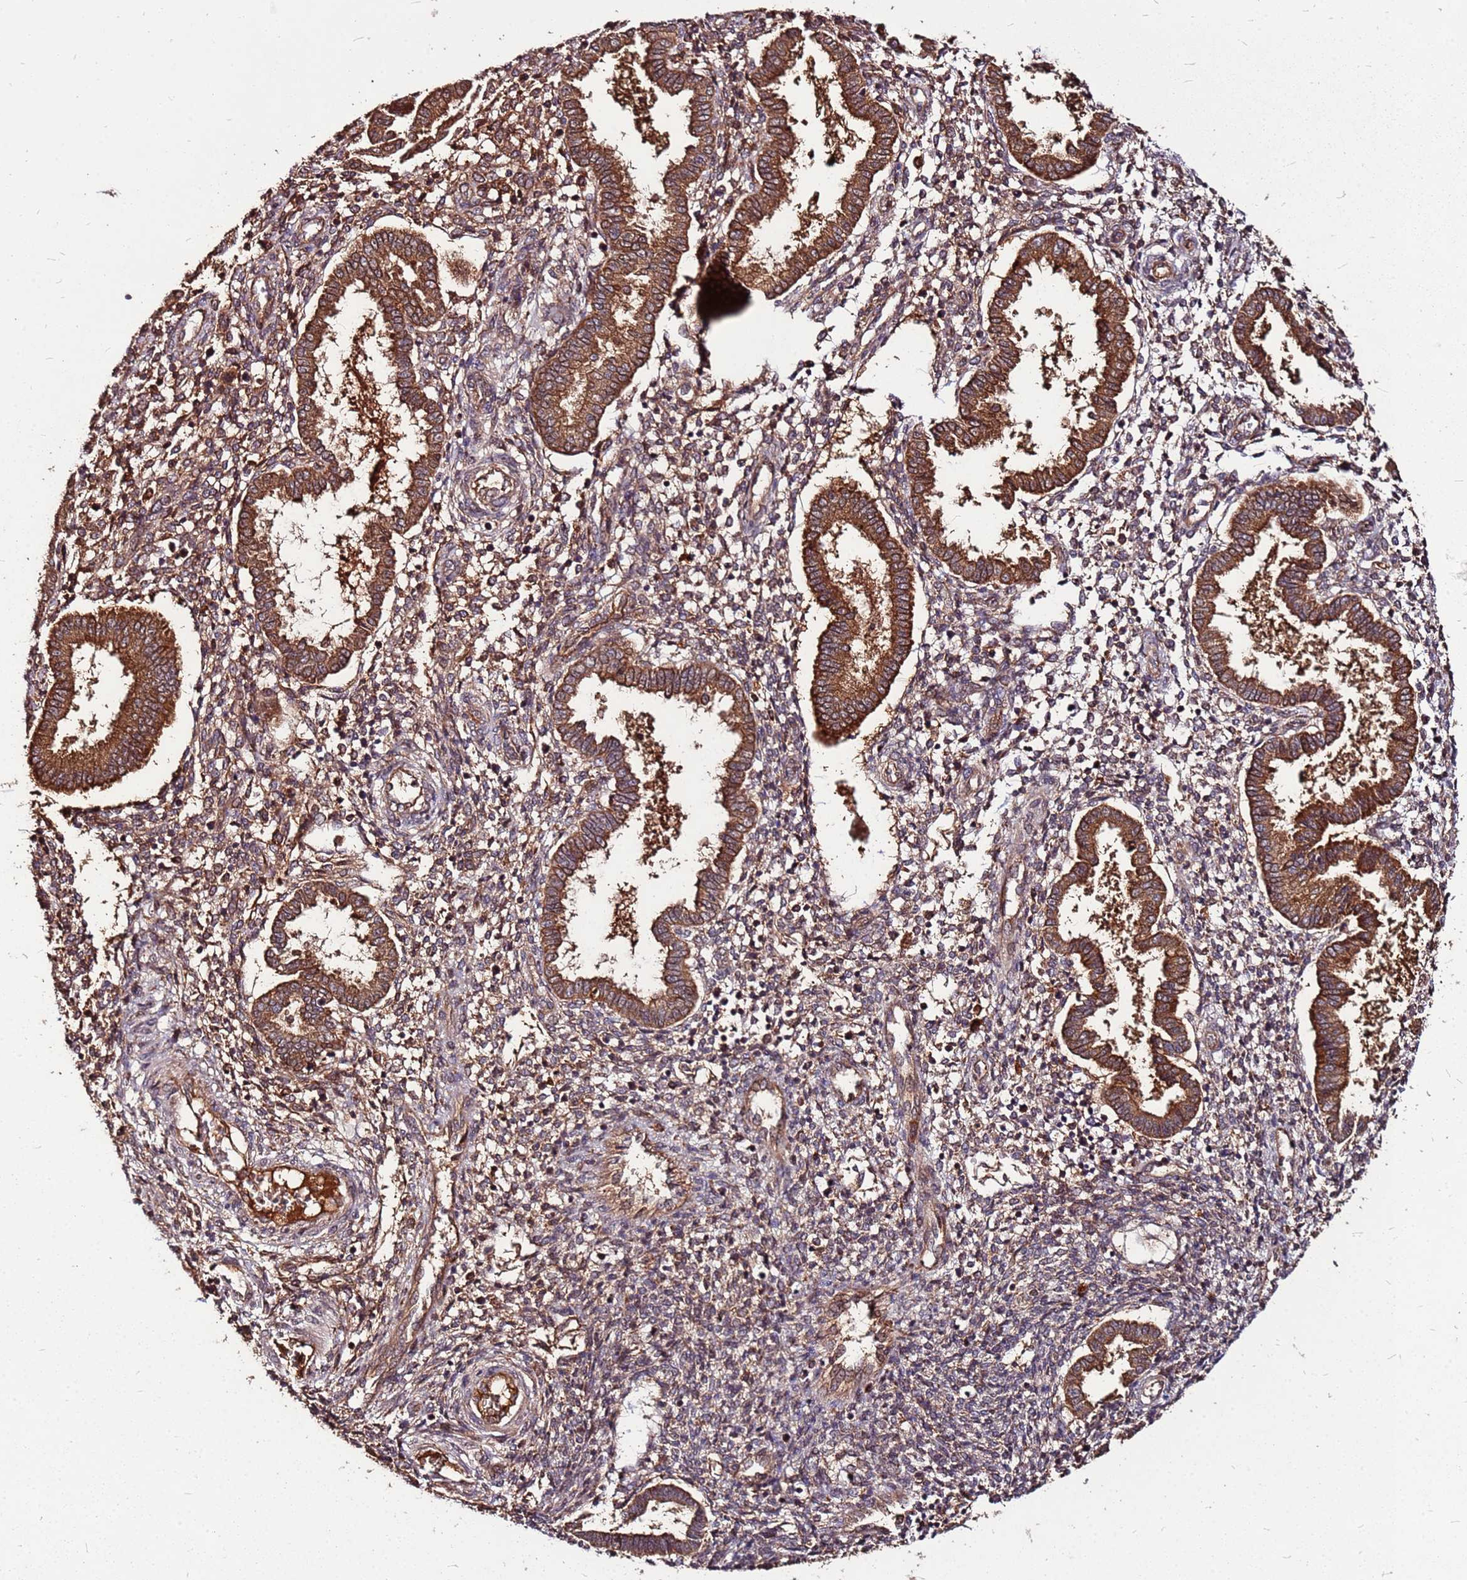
{"staining": {"intensity": "strong", "quantity": "25%-75%", "location": "cytoplasmic/membranous"}, "tissue": "endometrium", "cell_type": "Cells in endometrial stroma", "image_type": "normal", "snomed": [{"axis": "morphology", "description": "Normal tissue, NOS"}, {"axis": "topography", "description": "Endometrium"}], "caption": "Immunohistochemistry (IHC) staining of benign endometrium, which exhibits high levels of strong cytoplasmic/membranous positivity in approximately 25%-75% of cells in endometrial stroma indicating strong cytoplasmic/membranous protein expression. The staining was performed using DAB (brown) for protein detection and nuclei were counterstained in hematoxylin (blue).", "gene": "LYPLAL1", "patient": {"sex": "female", "age": 24}}